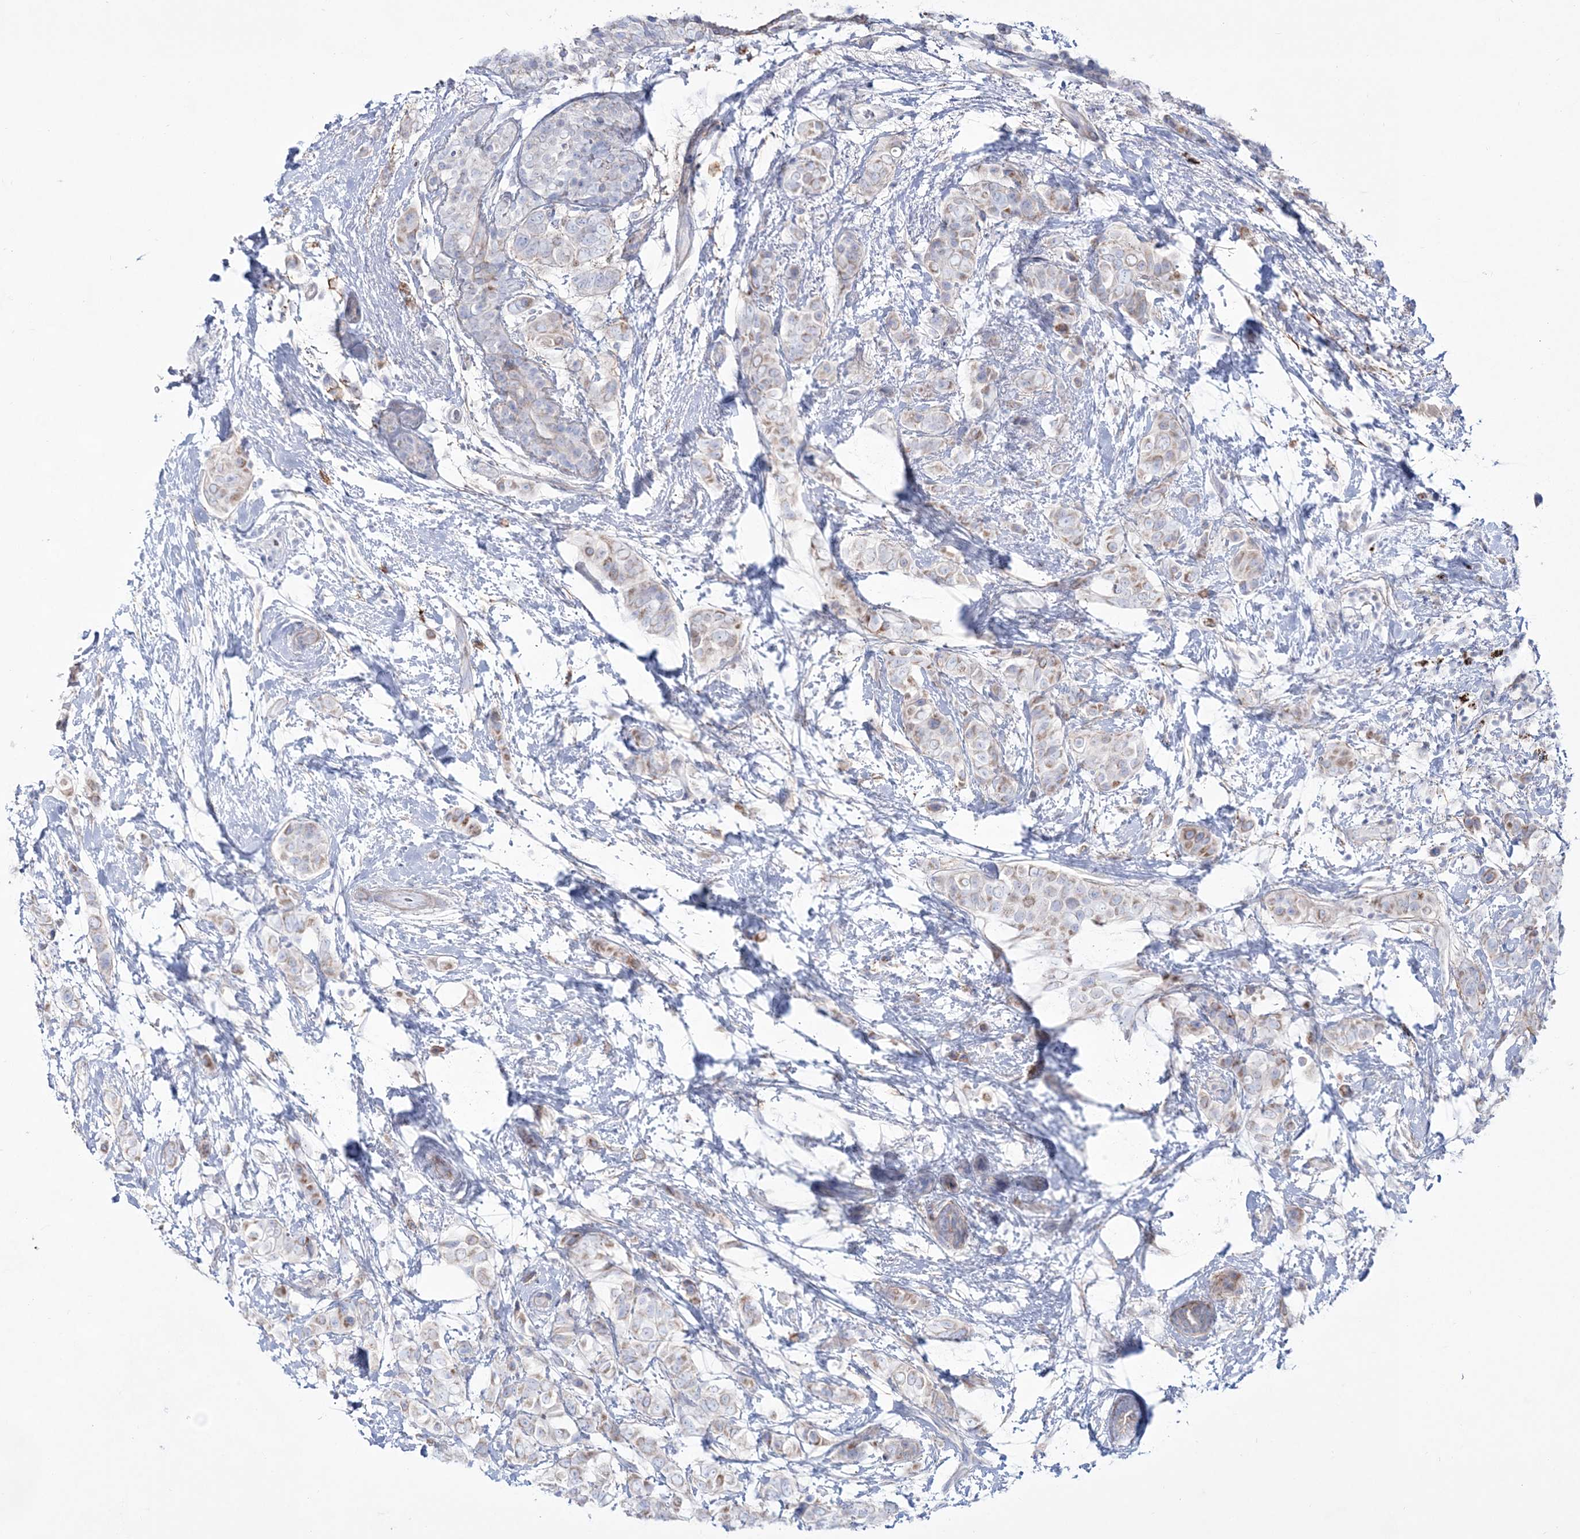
{"staining": {"intensity": "weak", "quantity": "<25%", "location": "cytoplasmic/membranous"}, "tissue": "breast cancer", "cell_type": "Tumor cells", "image_type": "cancer", "snomed": [{"axis": "morphology", "description": "Lobular carcinoma"}, {"axis": "topography", "description": "Breast"}], "caption": "Tumor cells are negative for brown protein staining in breast cancer.", "gene": "RICTOR", "patient": {"sex": "female", "age": 51}}